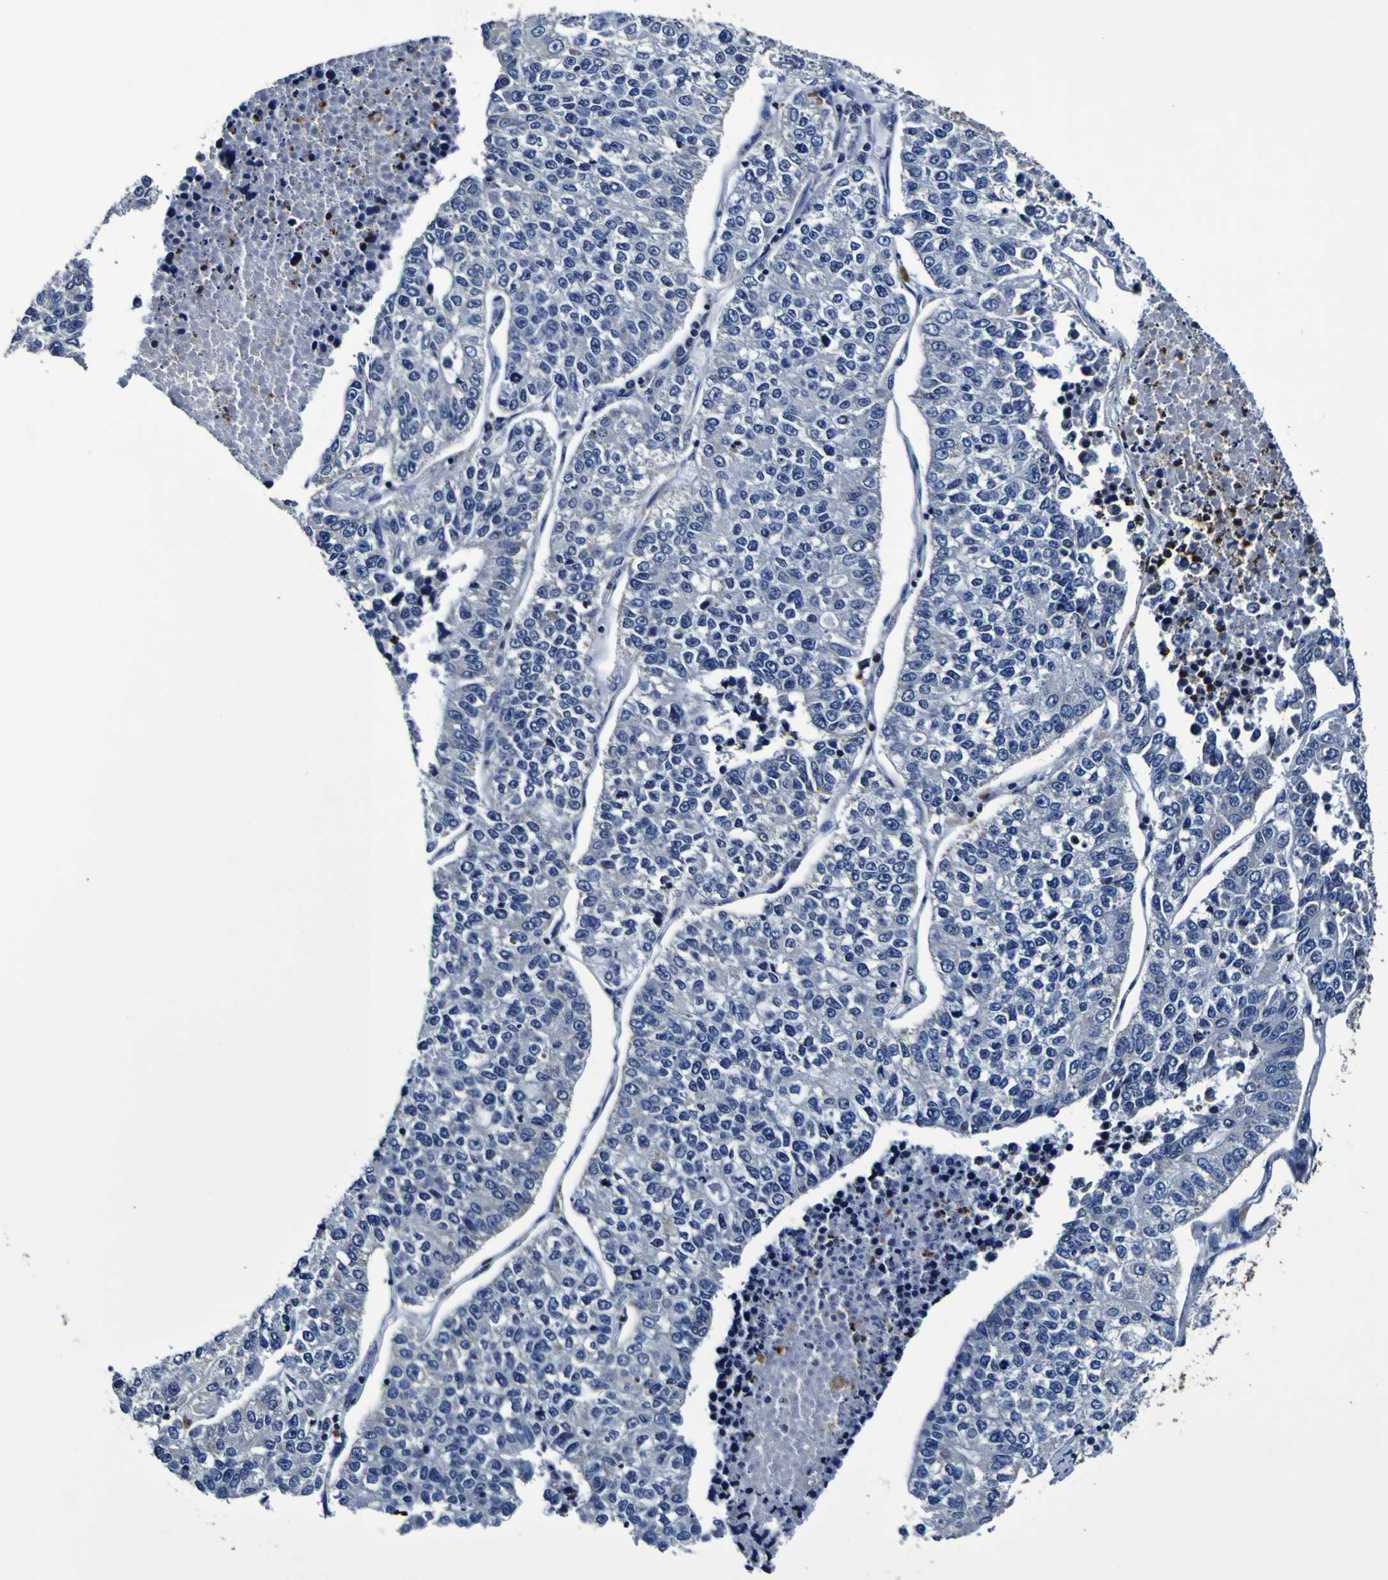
{"staining": {"intensity": "negative", "quantity": "none", "location": "none"}, "tissue": "lung cancer", "cell_type": "Tumor cells", "image_type": "cancer", "snomed": [{"axis": "morphology", "description": "Adenocarcinoma, NOS"}, {"axis": "topography", "description": "Lung"}], "caption": "Protein analysis of adenocarcinoma (lung) exhibits no significant positivity in tumor cells.", "gene": "PANK4", "patient": {"sex": "male", "age": 49}}